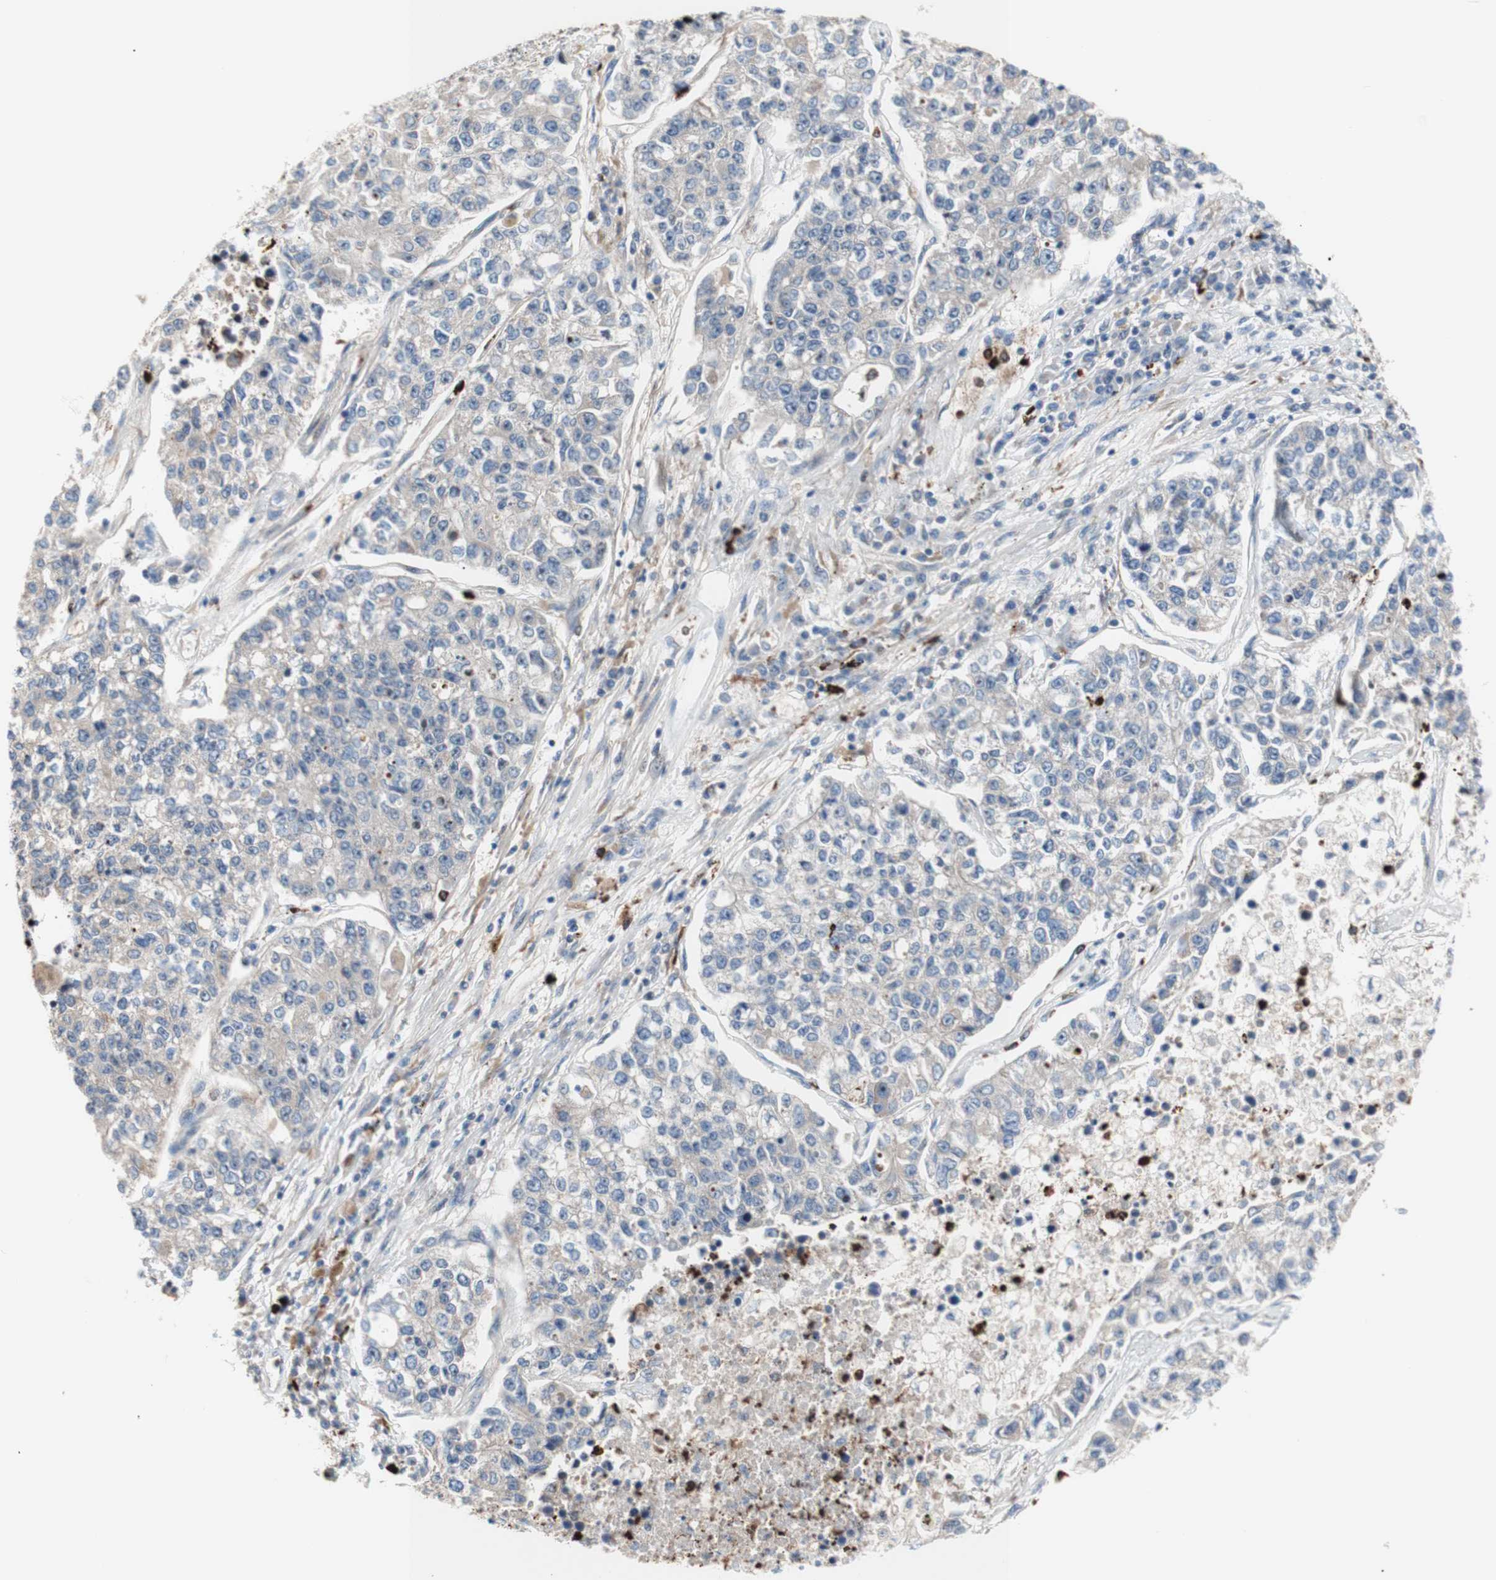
{"staining": {"intensity": "negative", "quantity": "none", "location": "none"}, "tissue": "lung cancer", "cell_type": "Tumor cells", "image_type": "cancer", "snomed": [{"axis": "morphology", "description": "Adenocarcinoma, NOS"}, {"axis": "topography", "description": "Lung"}], "caption": "Immunohistochemistry photomicrograph of neoplastic tissue: human lung cancer (adenocarcinoma) stained with DAB reveals no significant protein staining in tumor cells. (Brightfield microscopy of DAB (3,3'-diaminobenzidine) immunohistochemistry at high magnification).", "gene": "USP9X", "patient": {"sex": "male", "age": 49}}